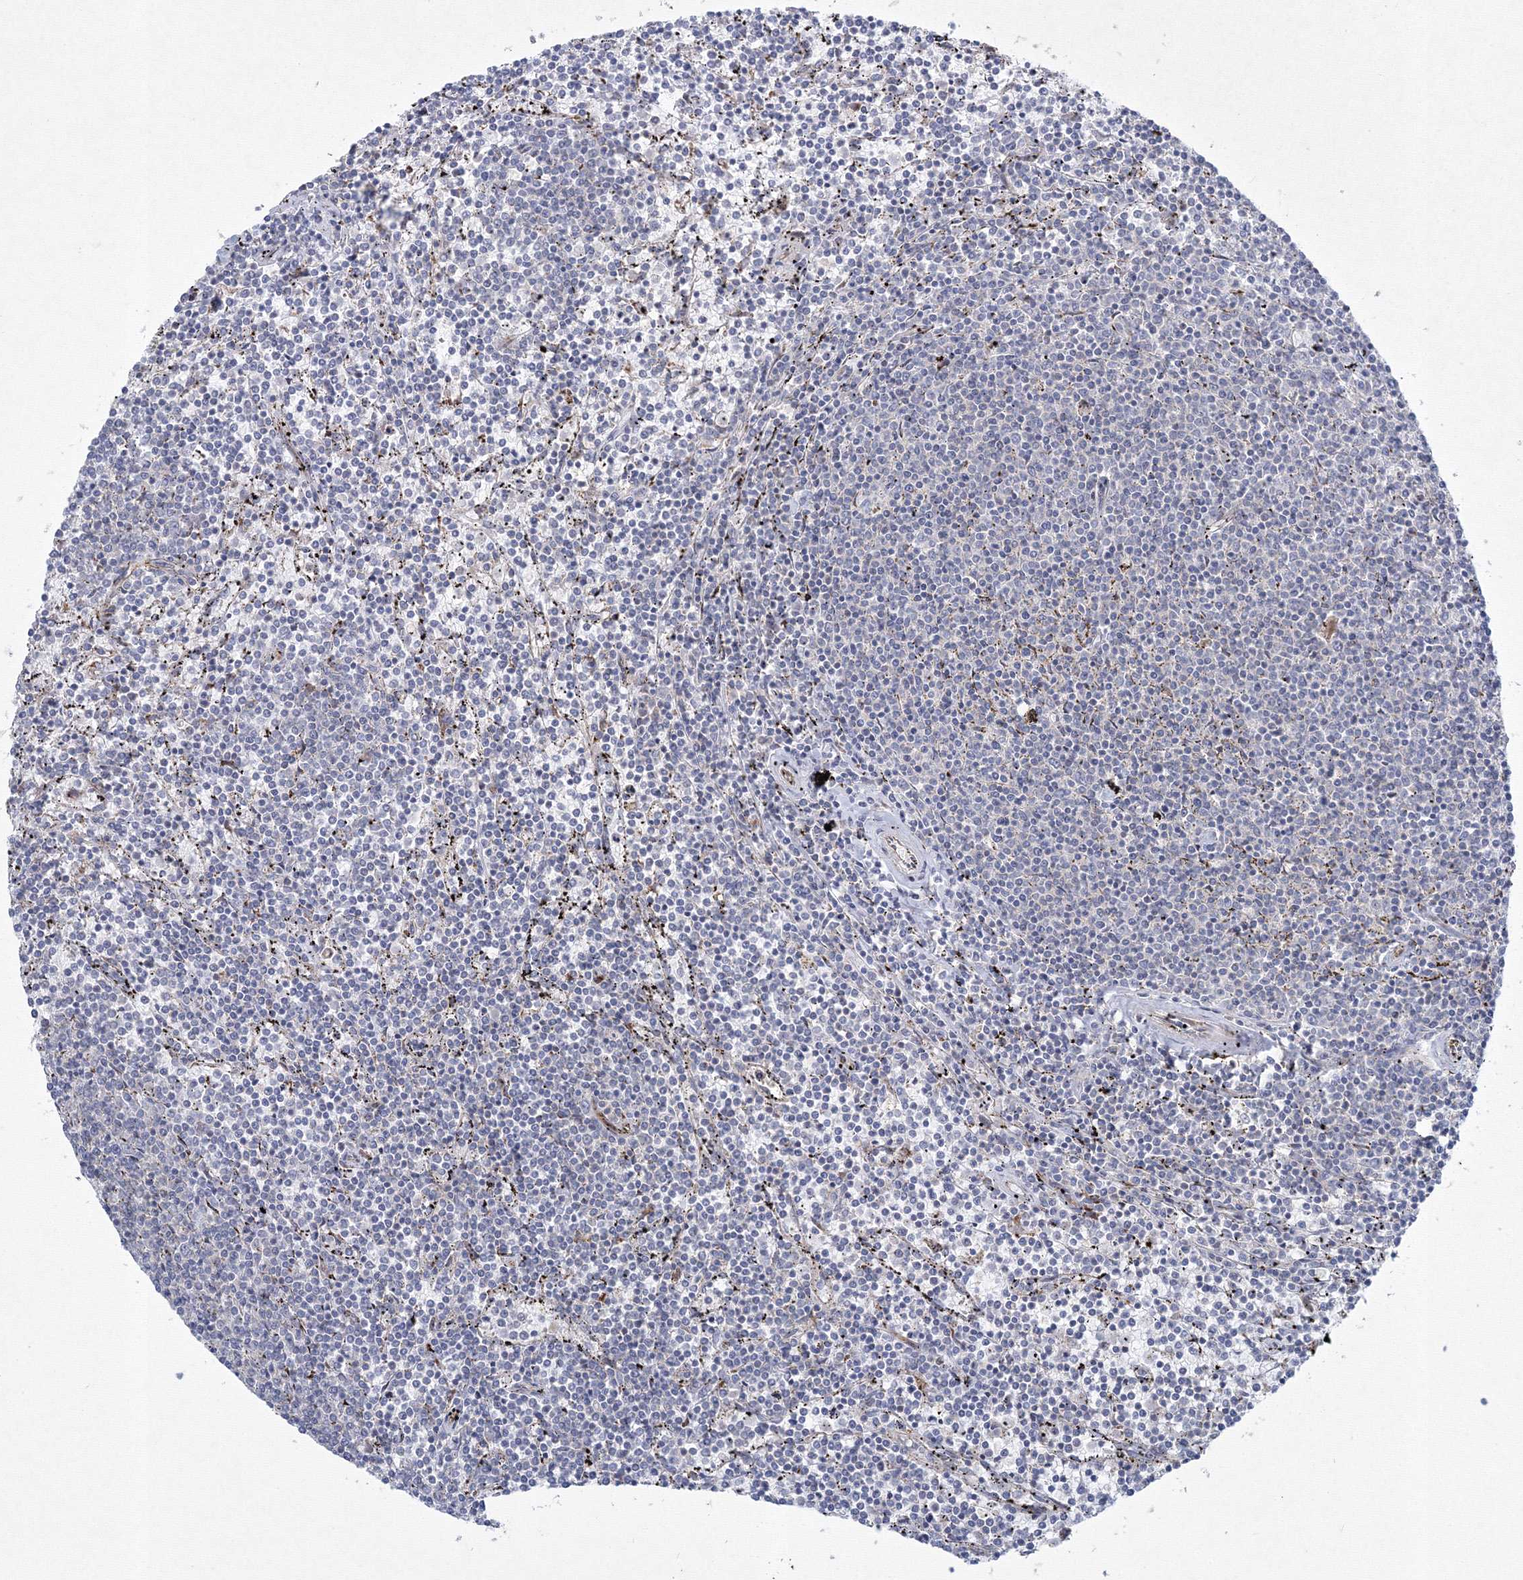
{"staining": {"intensity": "negative", "quantity": "none", "location": "none"}, "tissue": "lymphoma", "cell_type": "Tumor cells", "image_type": "cancer", "snomed": [{"axis": "morphology", "description": "Malignant lymphoma, non-Hodgkin's type, Low grade"}, {"axis": "topography", "description": "Spleen"}], "caption": "High power microscopy histopathology image of an IHC image of low-grade malignant lymphoma, non-Hodgkin's type, revealing no significant positivity in tumor cells.", "gene": "WDR49", "patient": {"sex": "female", "age": 50}}